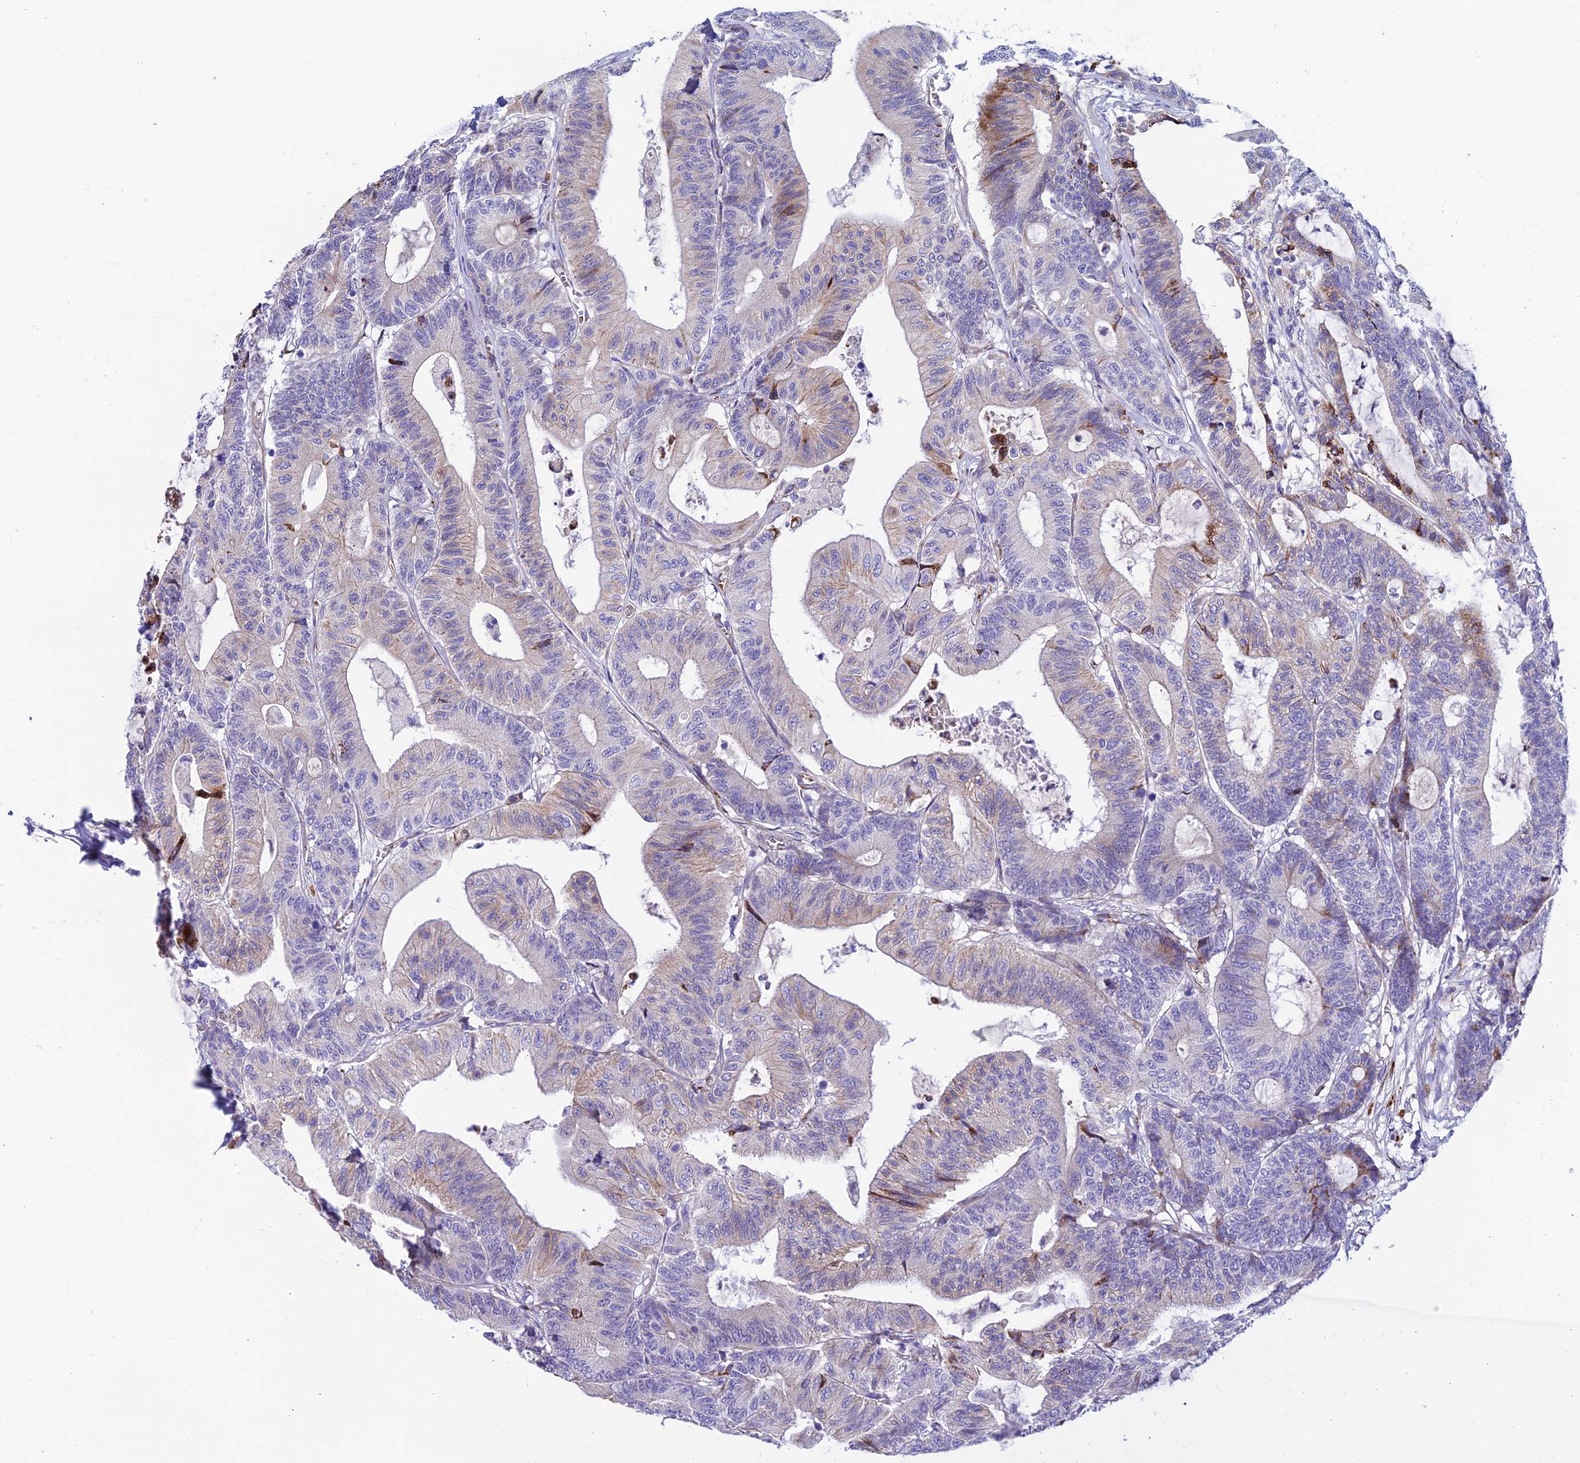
{"staining": {"intensity": "moderate", "quantity": "<25%", "location": "cytoplasmic/membranous"}, "tissue": "colorectal cancer", "cell_type": "Tumor cells", "image_type": "cancer", "snomed": [{"axis": "morphology", "description": "Adenocarcinoma, NOS"}, {"axis": "topography", "description": "Colon"}], "caption": "Human colorectal adenocarcinoma stained with a brown dye displays moderate cytoplasmic/membranous positive positivity in about <25% of tumor cells.", "gene": "MACIR", "patient": {"sex": "female", "age": 84}}